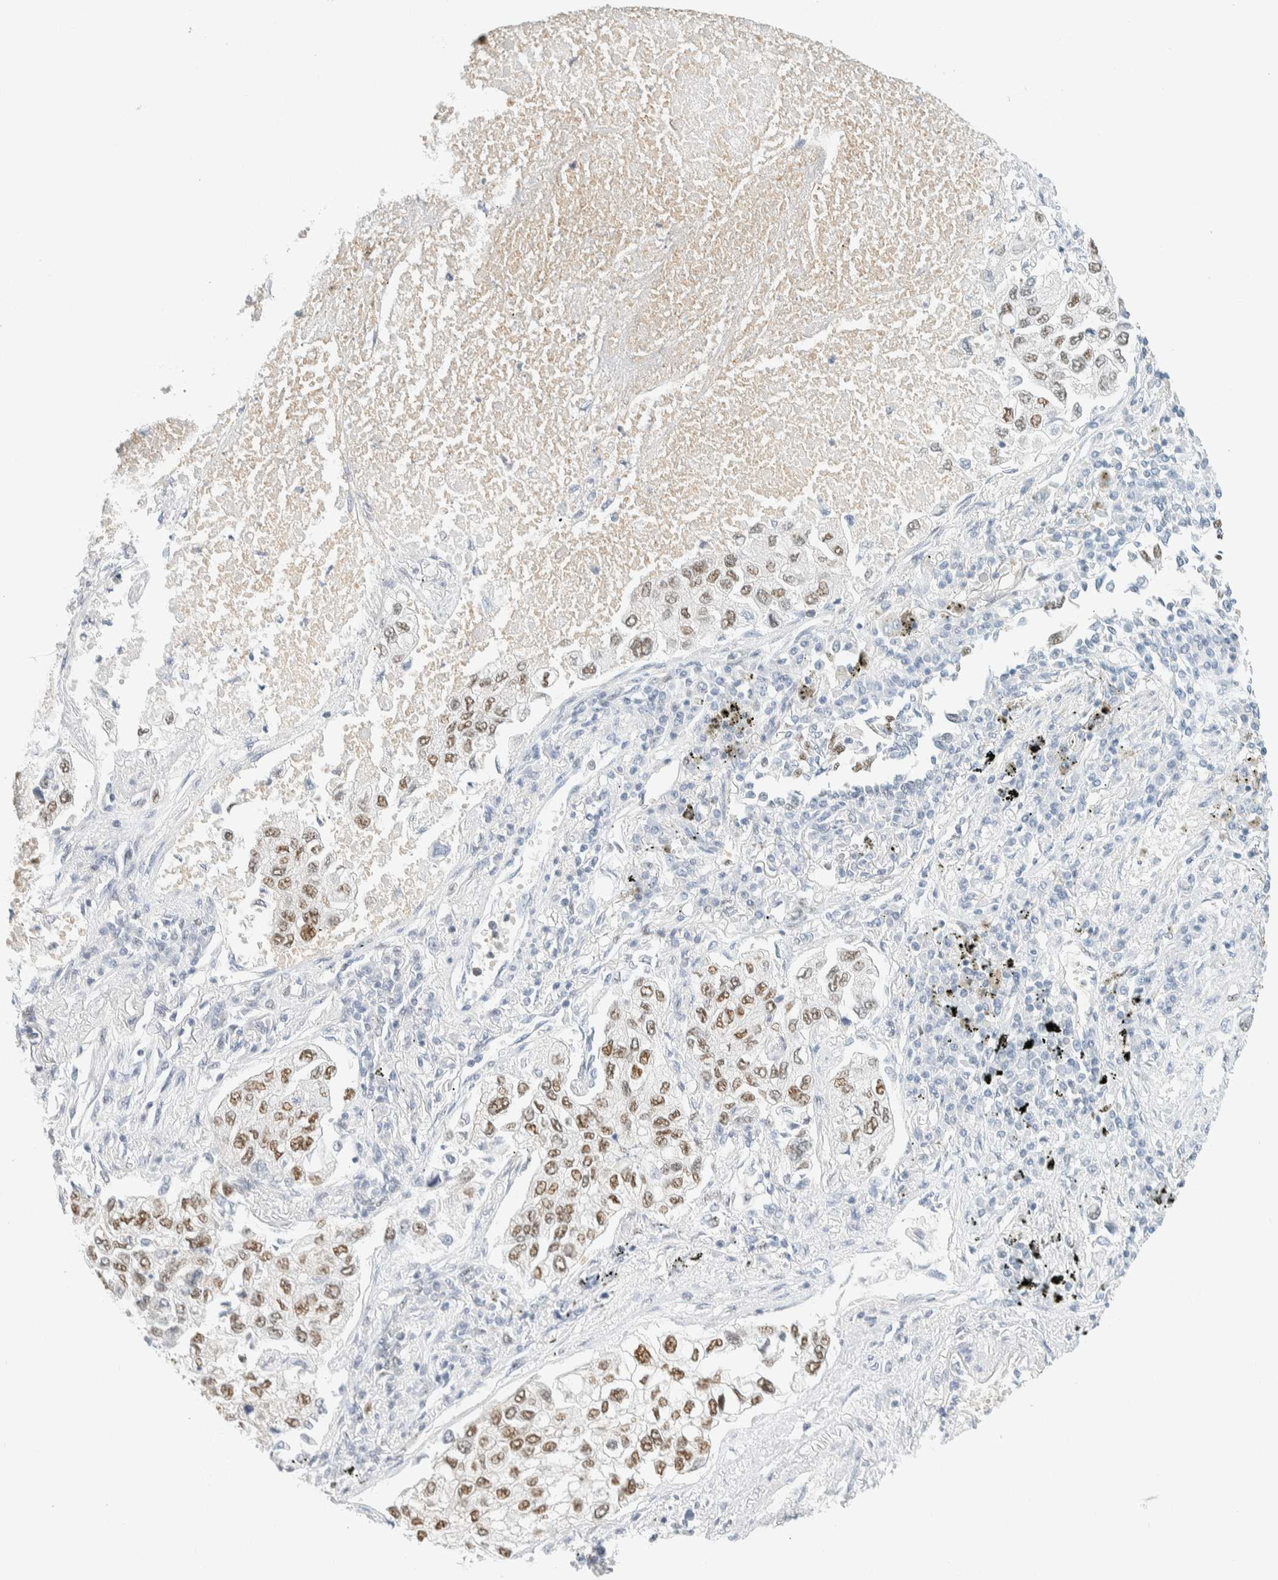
{"staining": {"intensity": "moderate", "quantity": ">75%", "location": "nuclear"}, "tissue": "lung cancer", "cell_type": "Tumor cells", "image_type": "cancer", "snomed": [{"axis": "morphology", "description": "Inflammation, NOS"}, {"axis": "morphology", "description": "Adenocarcinoma, NOS"}, {"axis": "topography", "description": "Lung"}], "caption": "There is medium levels of moderate nuclear staining in tumor cells of lung cancer (adenocarcinoma), as demonstrated by immunohistochemical staining (brown color).", "gene": "ZNF683", "patient": {"sex": "male", "age": 63}}